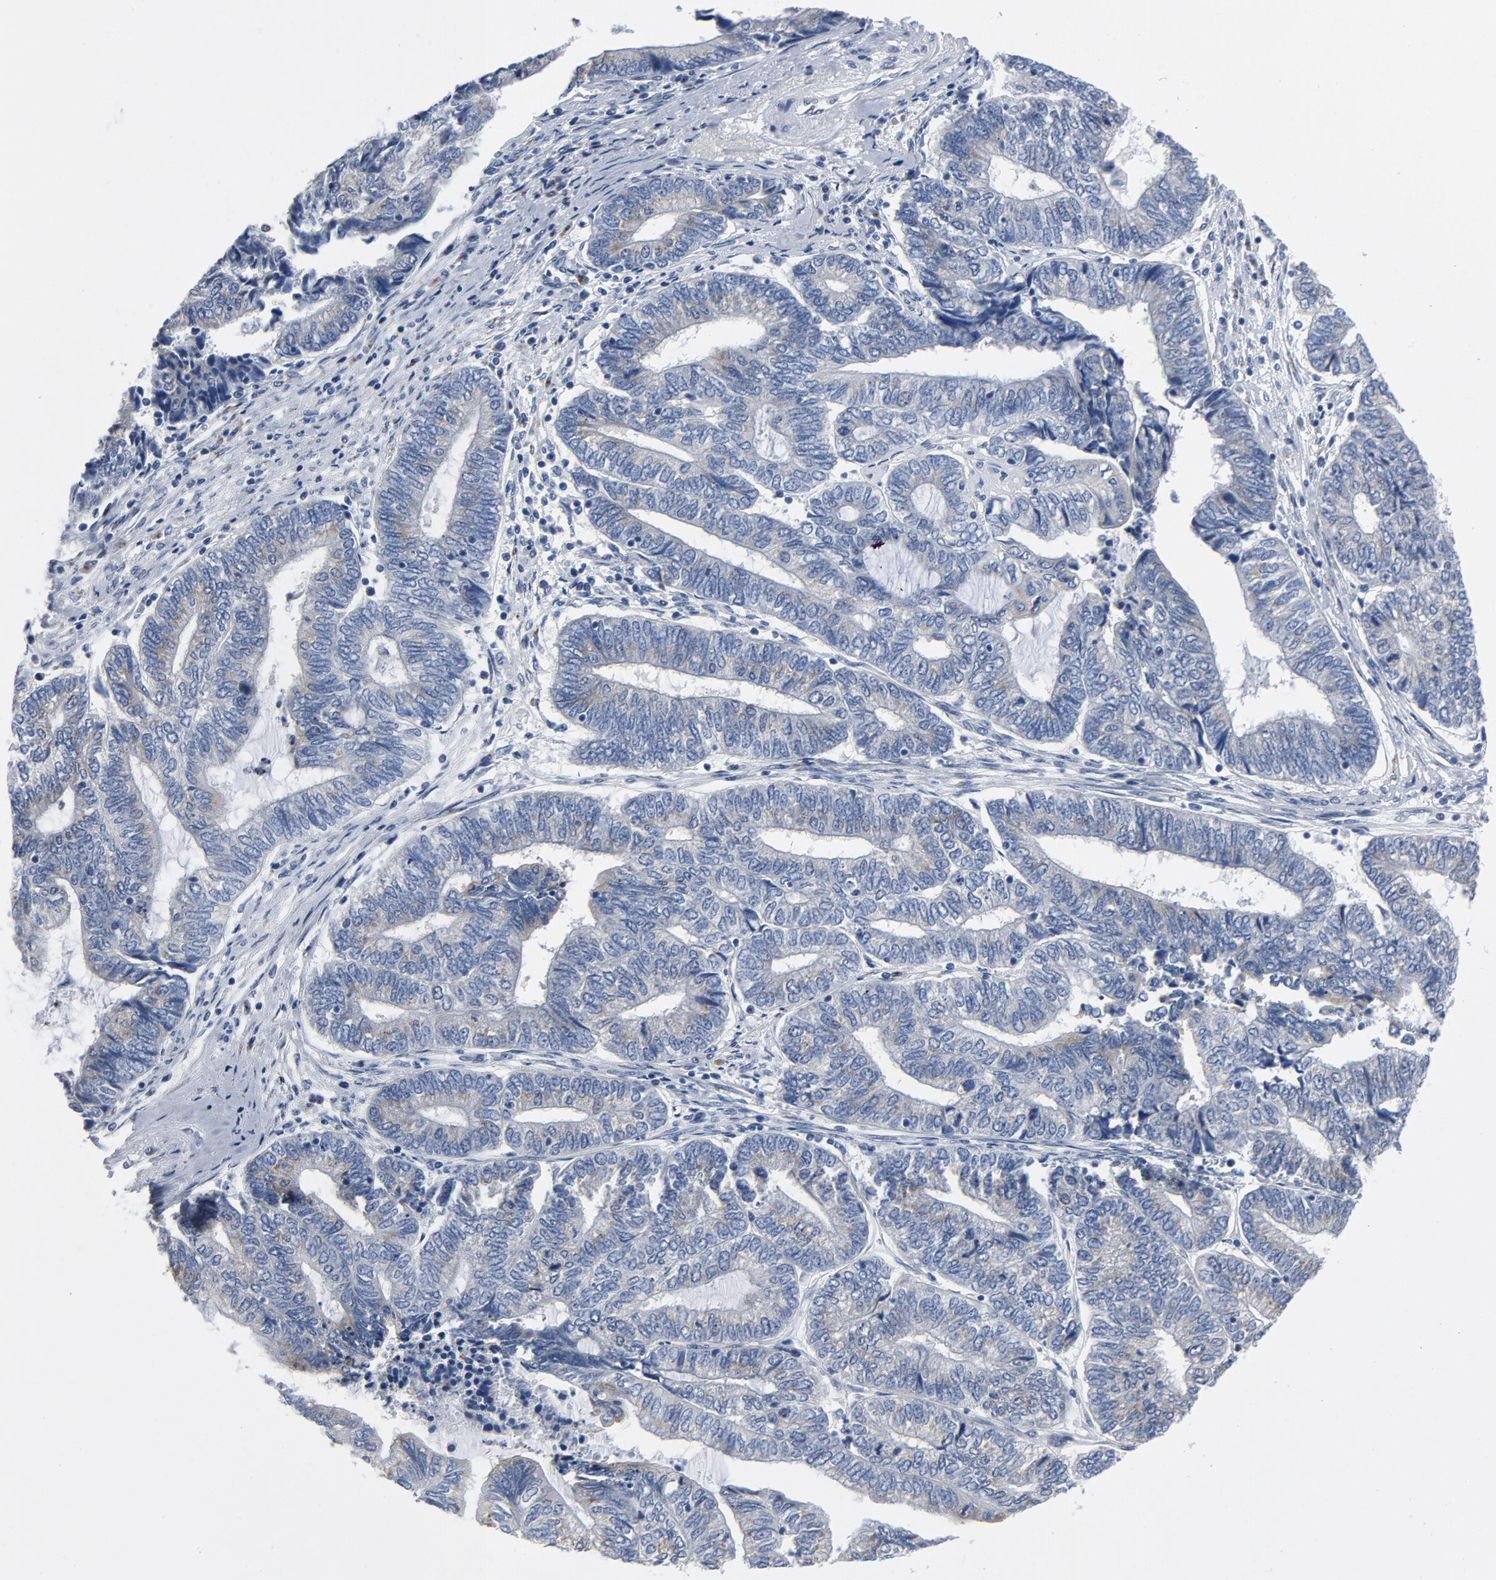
{"staining": {"intensity": "moderate", "quantity": "<25%", "location": "cytoplasmic/membranous"}, "tissue": "endometrial cancer", "cell_type": "Tumor cells", "image_type": "cancer", "snomed": [{"axis": "morphology", "description": "Adenocarcinoma, NOS"}, {"axis": "topography", "description": "Uterus"}, {"axis": "topography", "description": "Endometrium"}], "caption": "Human endometrial adenocarcinoma stained with a brown dye reveals moderate cytoplasmic/membranous positive expression in approximately <25% of tumor cells.", "gene": "YIPF6", "patient": {"sex": "female", "age": 70}}